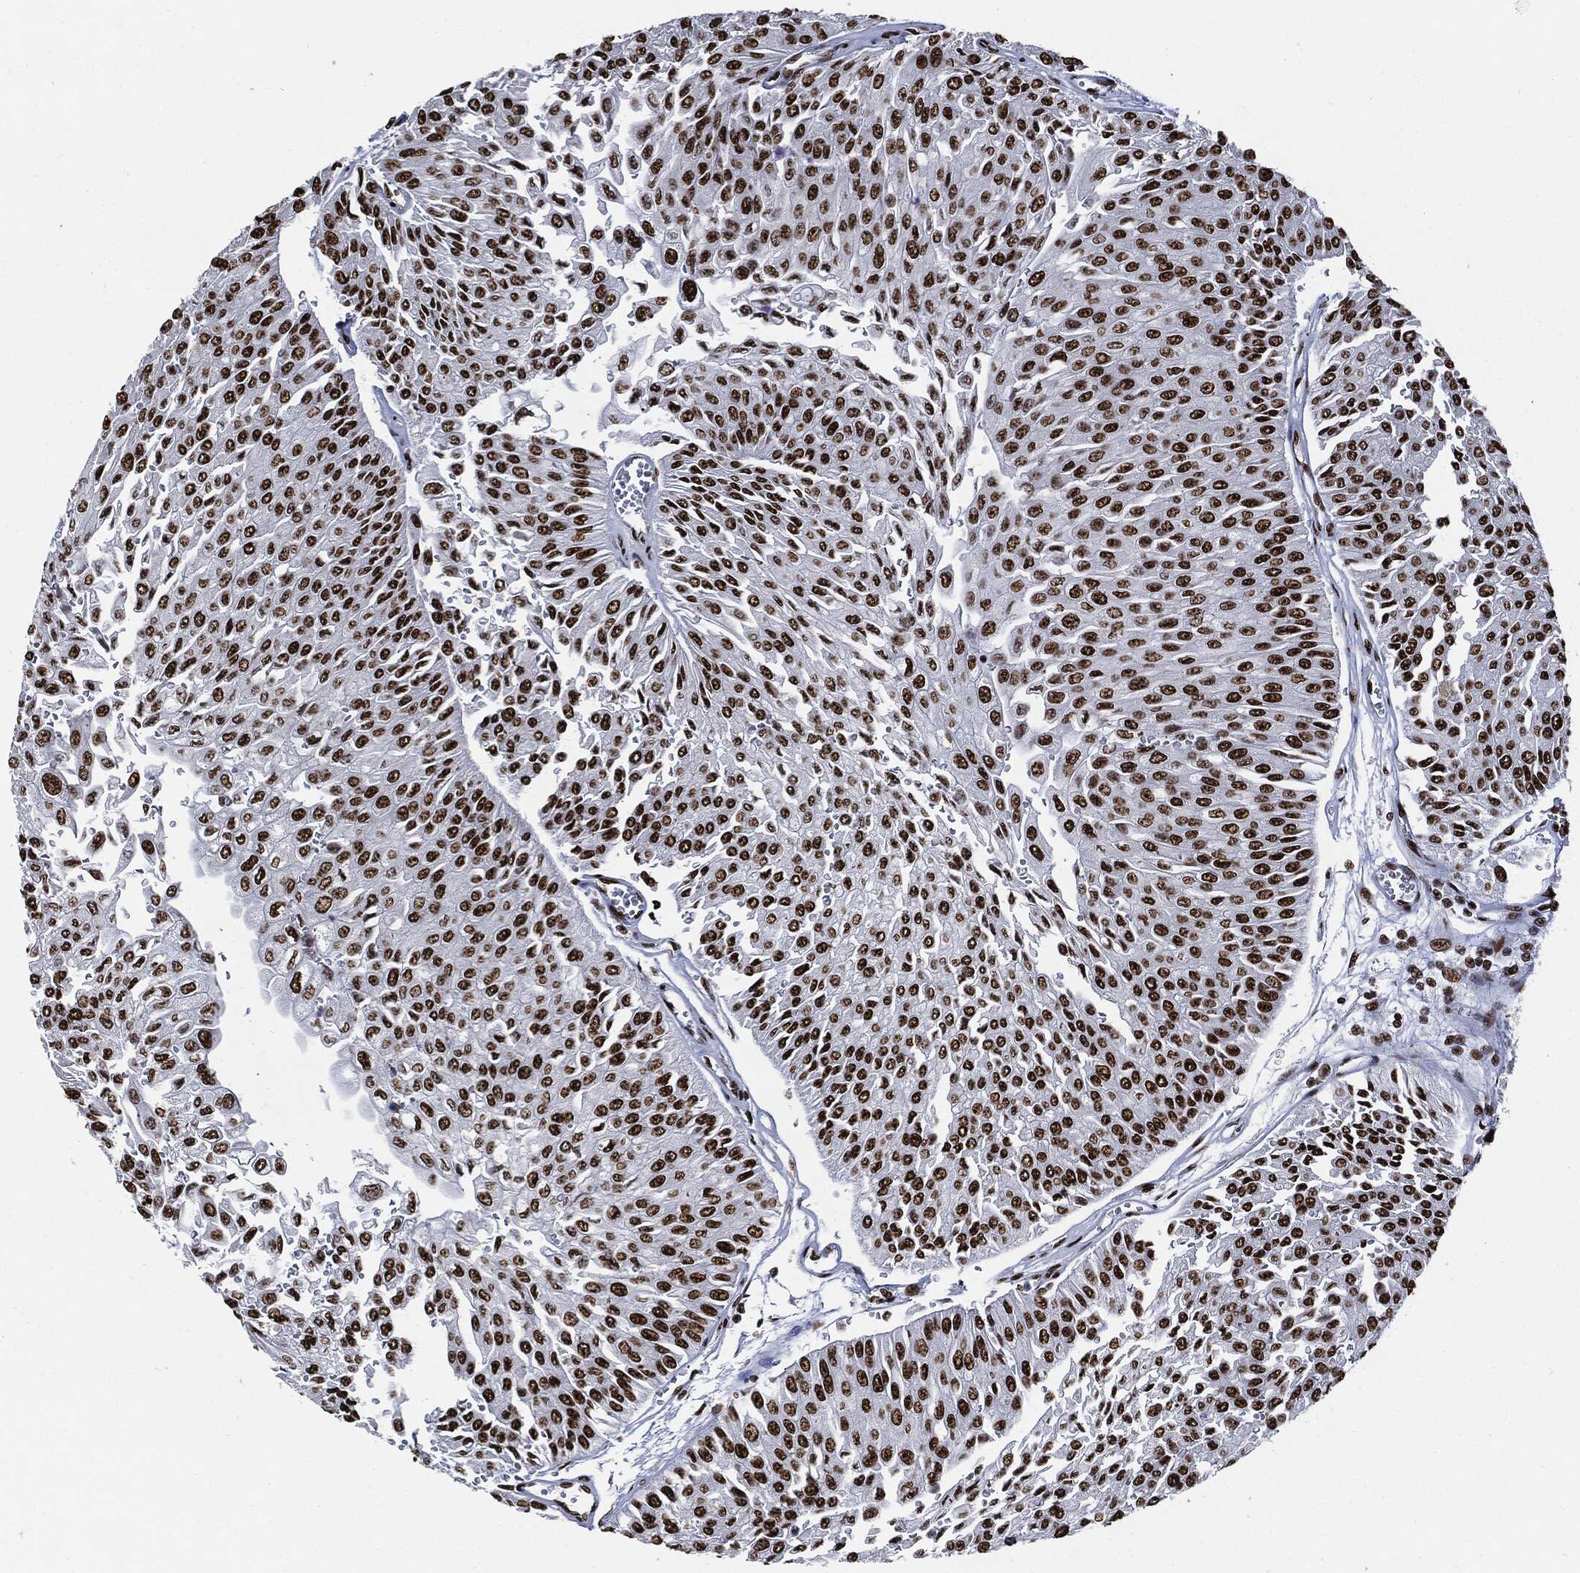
{"staining": {"intensity": "strong", "quantity": ">75%", "location": "nuclear"}, "tissue": "urothelial cancer", "cell_type": "Tumor cells", "image_type": "cancer", "snomed": [{"axis": "morphology", "description": "Urothelial carcinoma, Low grade"}, {"axis": "topography", "description": "Urinary bladder"}], "caption": "Protein analysis of urothelial carcinoma (low-grade) tissue exhibits strong nuclear expression in about >75% of tumor cells.", "gene": "RECQL", "patient": {"sex": "male", "age": 67}}